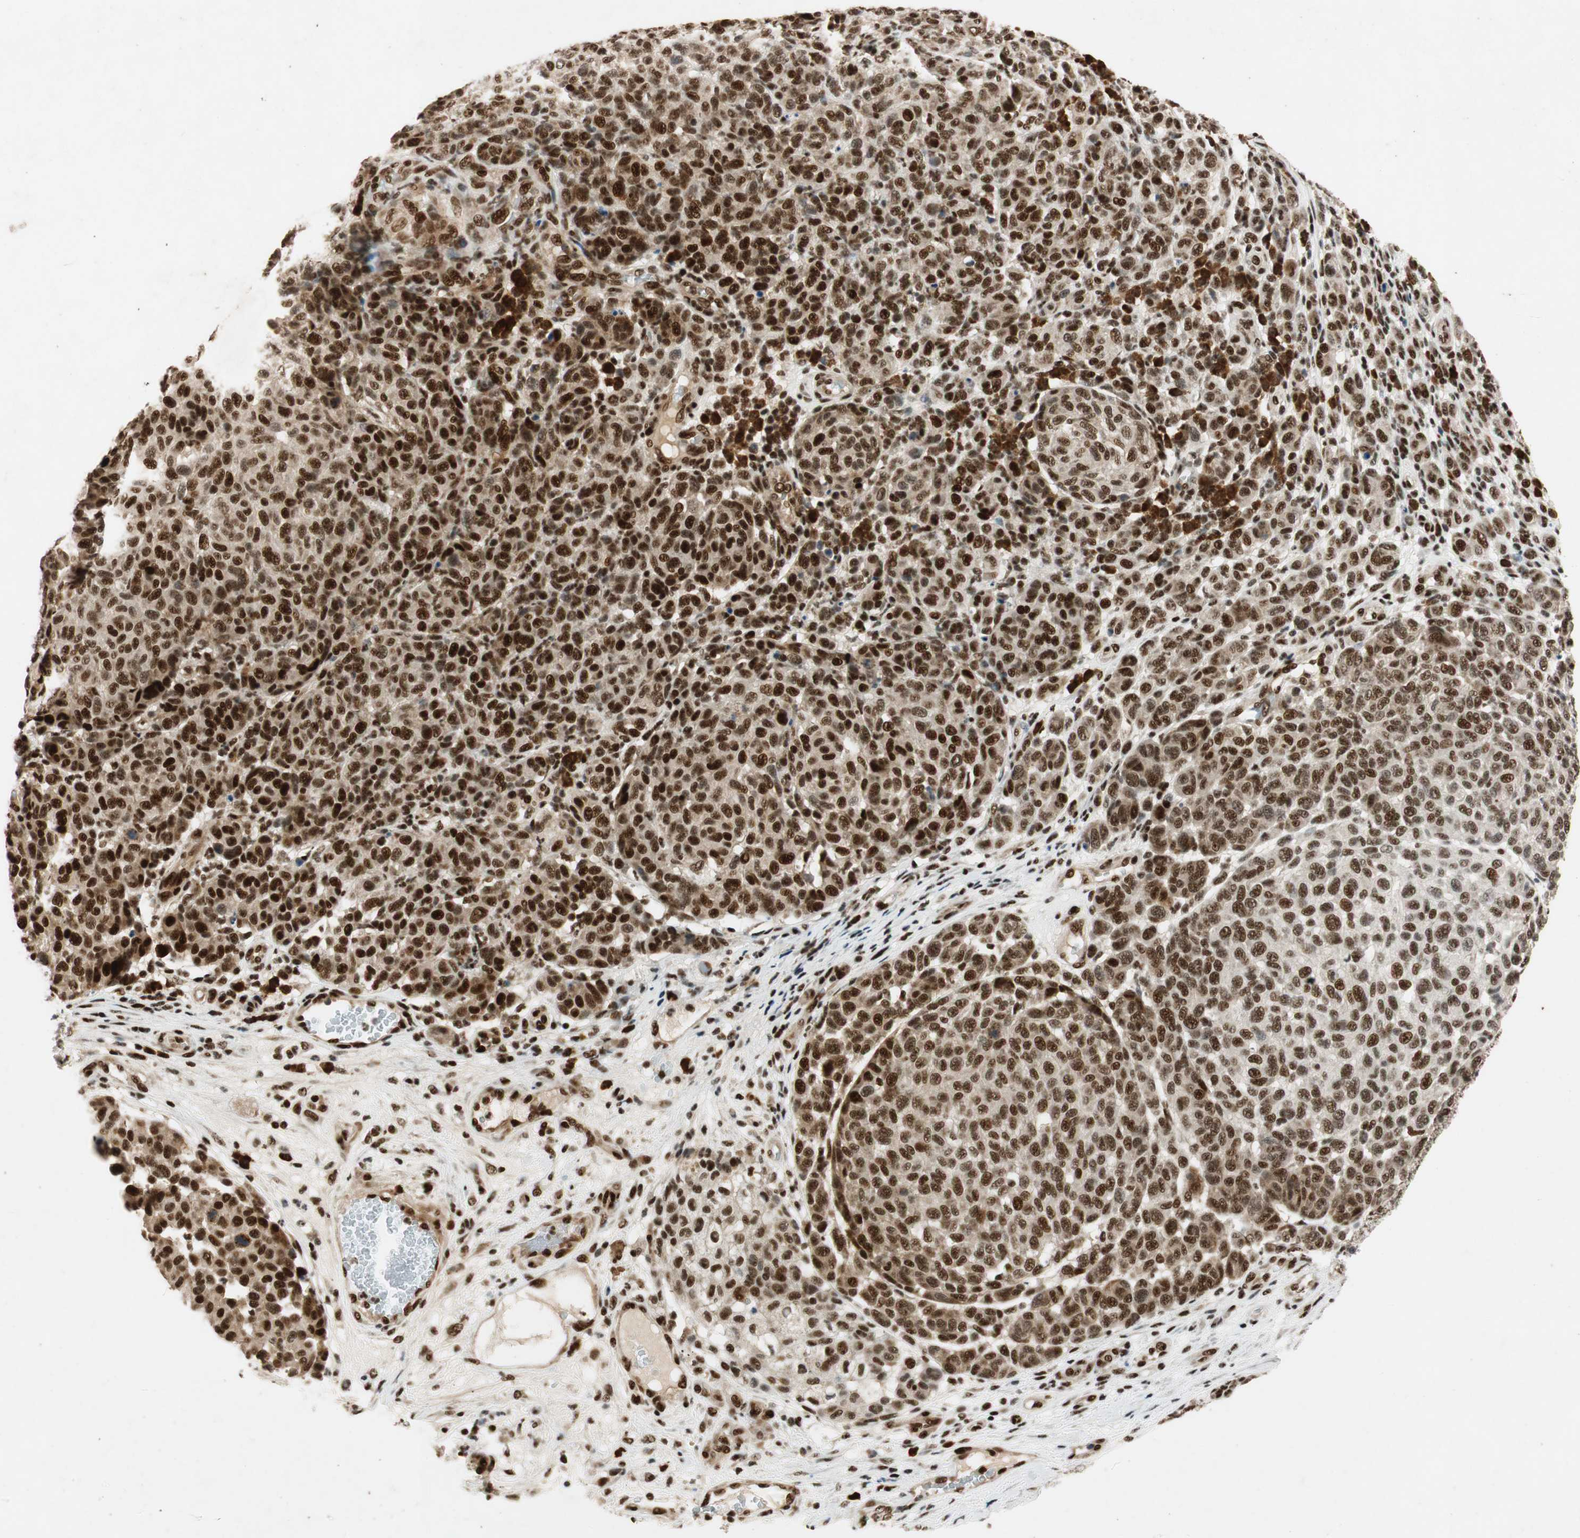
{"staining": {"intensity": "strong", "quantity": ">75%", "location": "nuclear"}, "tissue": "melanoma", "cell_type": "Tumor cells", "image_type": "cancer", "snomed": [{"axis": "morphology", "description": "Malignant melanoma, NOS"}, {"axis": "topography", "description": "Skin"}], "caption": "Protein staining by immunohistochemistry reveals strong nuclear staining in about >75% of tumor cells in melanoma.", "gene": "NCBP3", "patient": {"sex": "male", "age": 59}}